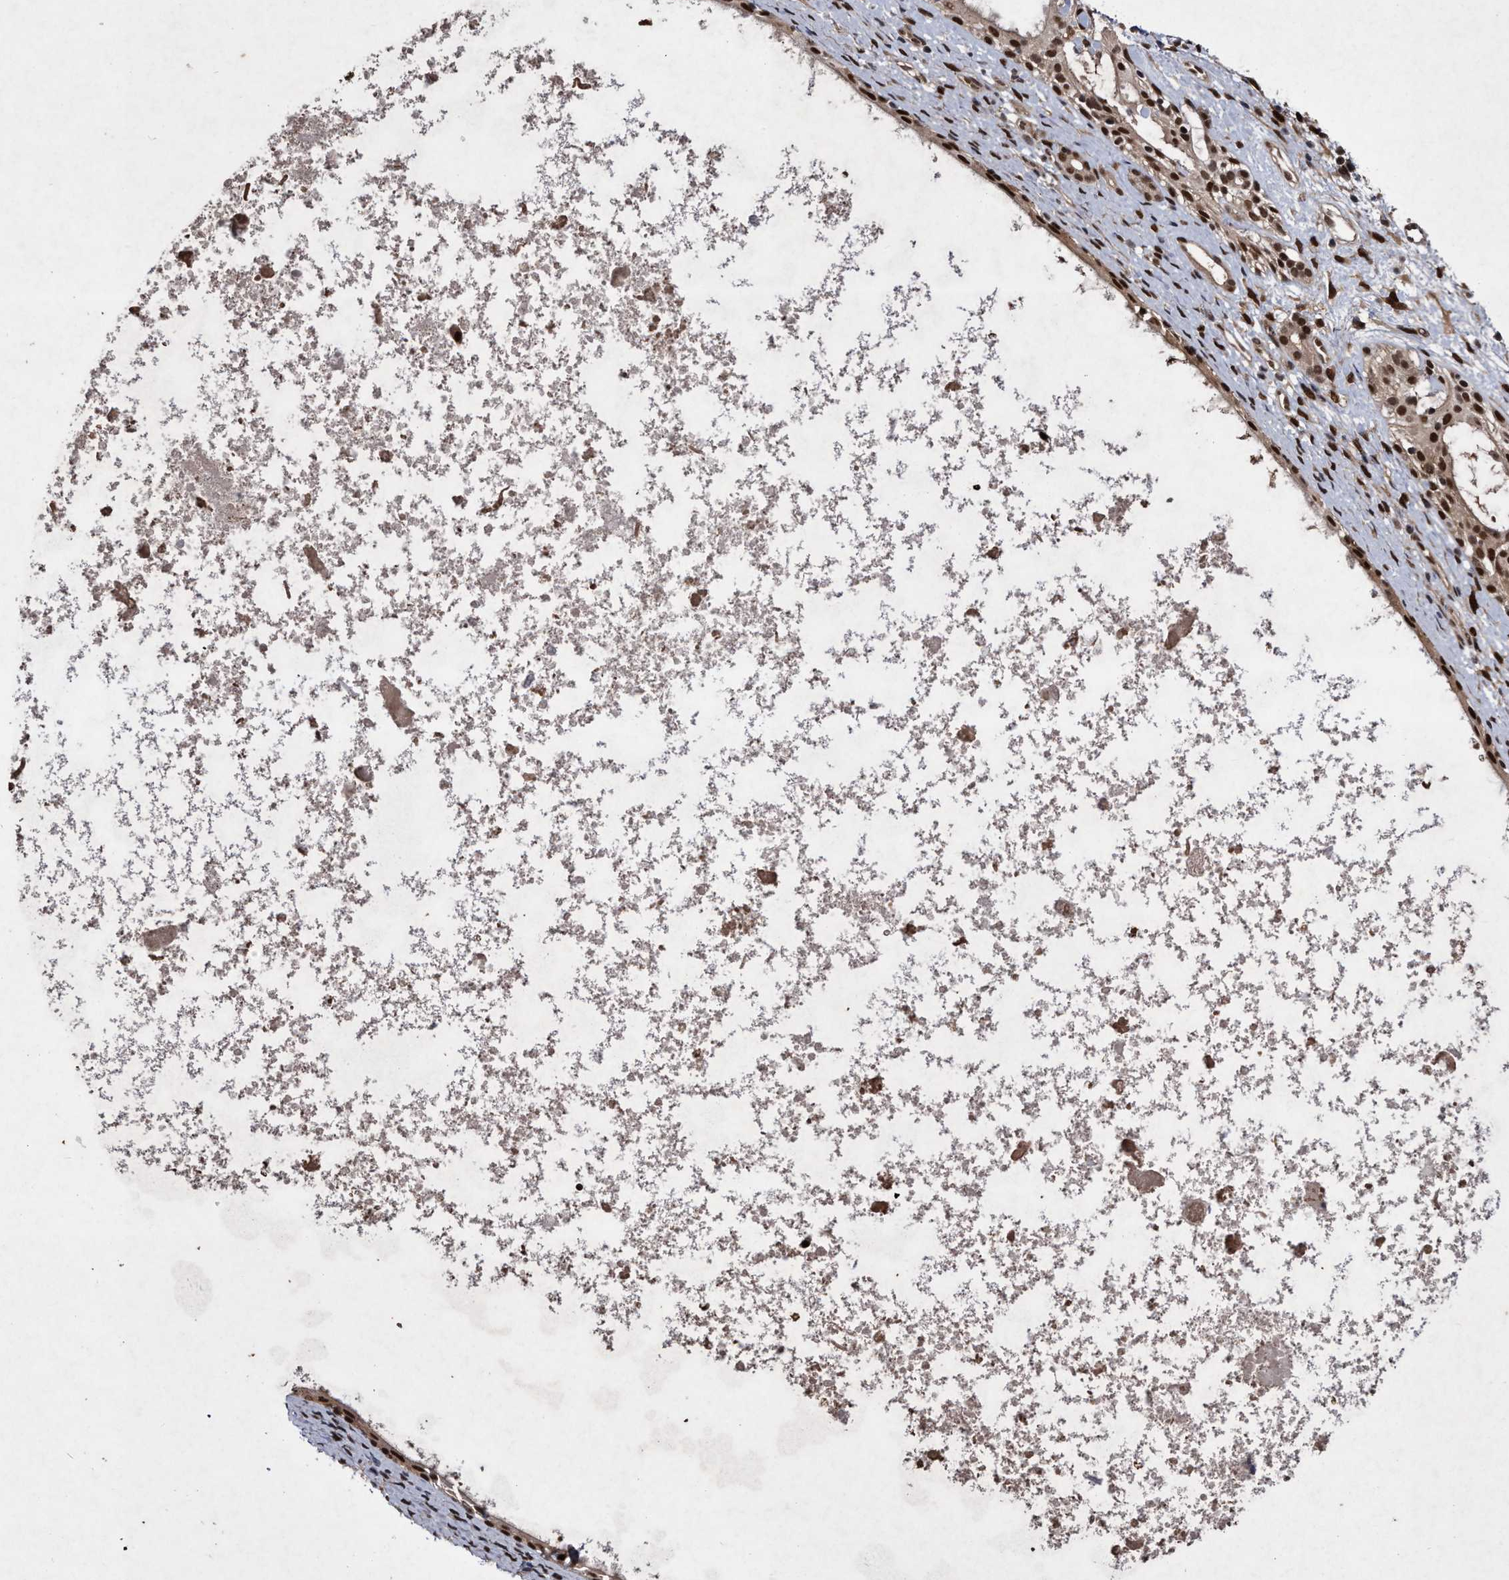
{"staining": {"intensity": "strong", "quantity": ">75%", "location": "nuclear"}, "tissue": "nasopharynx", "cell_type": "Respiratory epithelial cells", "image_type": "normal", "snomed": [{"axis": "morphology", "description": "Normal tissue, NOS"}, {"axis": "topography", "description": "Nasopharynx"}], "caption": "High-power microscopy captured an IHC histopathology image of benign nasopharynx, revealing strong nuclear expression in approximately >75% of respiratory epithelial cells. The staining was performed using DAB (3,3'-diaminobenzidine) to visualize the protein expression in brown, while the nuclei were stained in blue with hematoxylin (Magnification: 20x).", "gene": "RAD23B", "patient": {"sex": "male", "age": 22}}